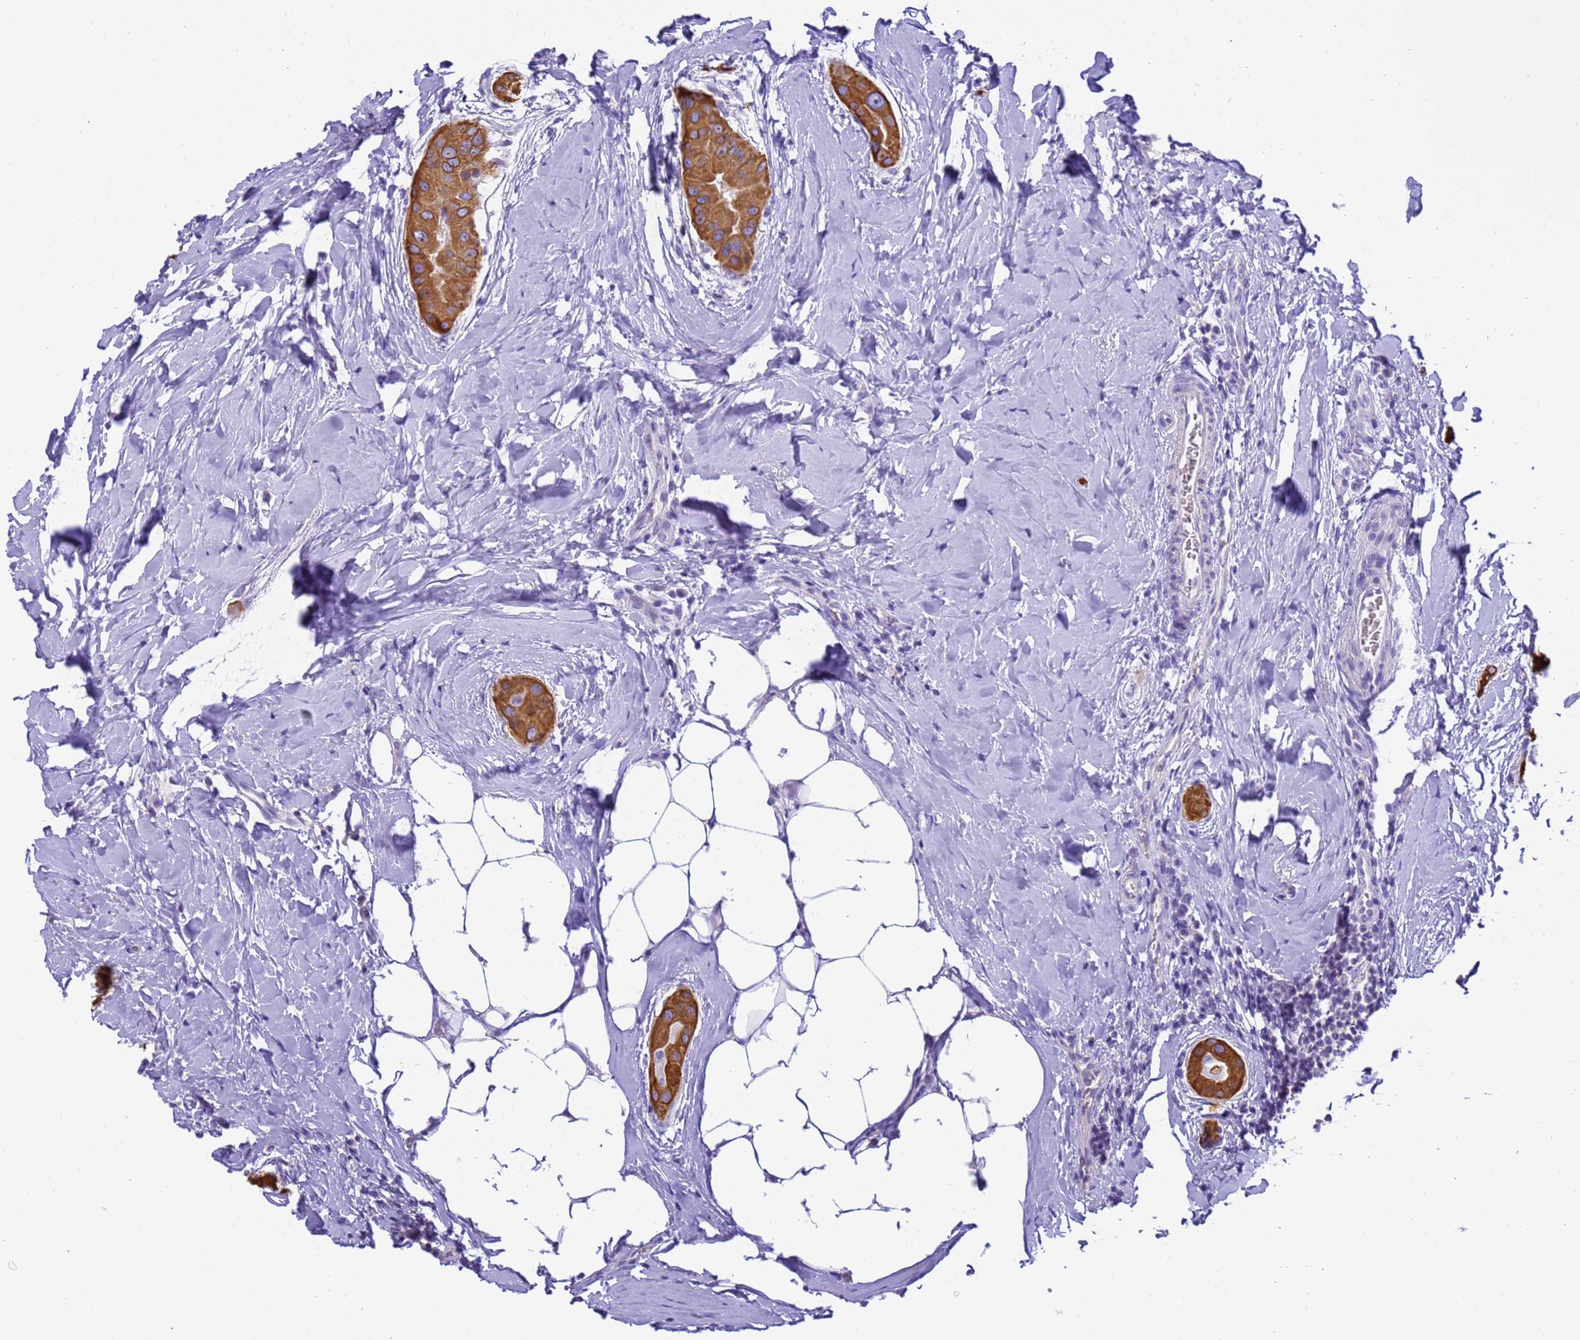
{"staining": {"intensity": "moderate", "quantity": ">75%", "location": "cytoplasmic/membranous"}, "tissue": "thyroid cancer", "cell_type": "Tumor cells", "image_type": "cancer", "snomed": [{"axis": "morphology", "description": "Papillary adenocarcinoma, NOS"}, {"axis": "topography", "description": "Thyroid gland"}], "caption": "Thyroid papillary adenocarcinoma stained with a brown dye reveals moderate cytoplasmic/membranous positive expression in approximately >75% of tumor cells.", "gene": "PIEZO2", "patient": {"sex": "male", "age": 33}}